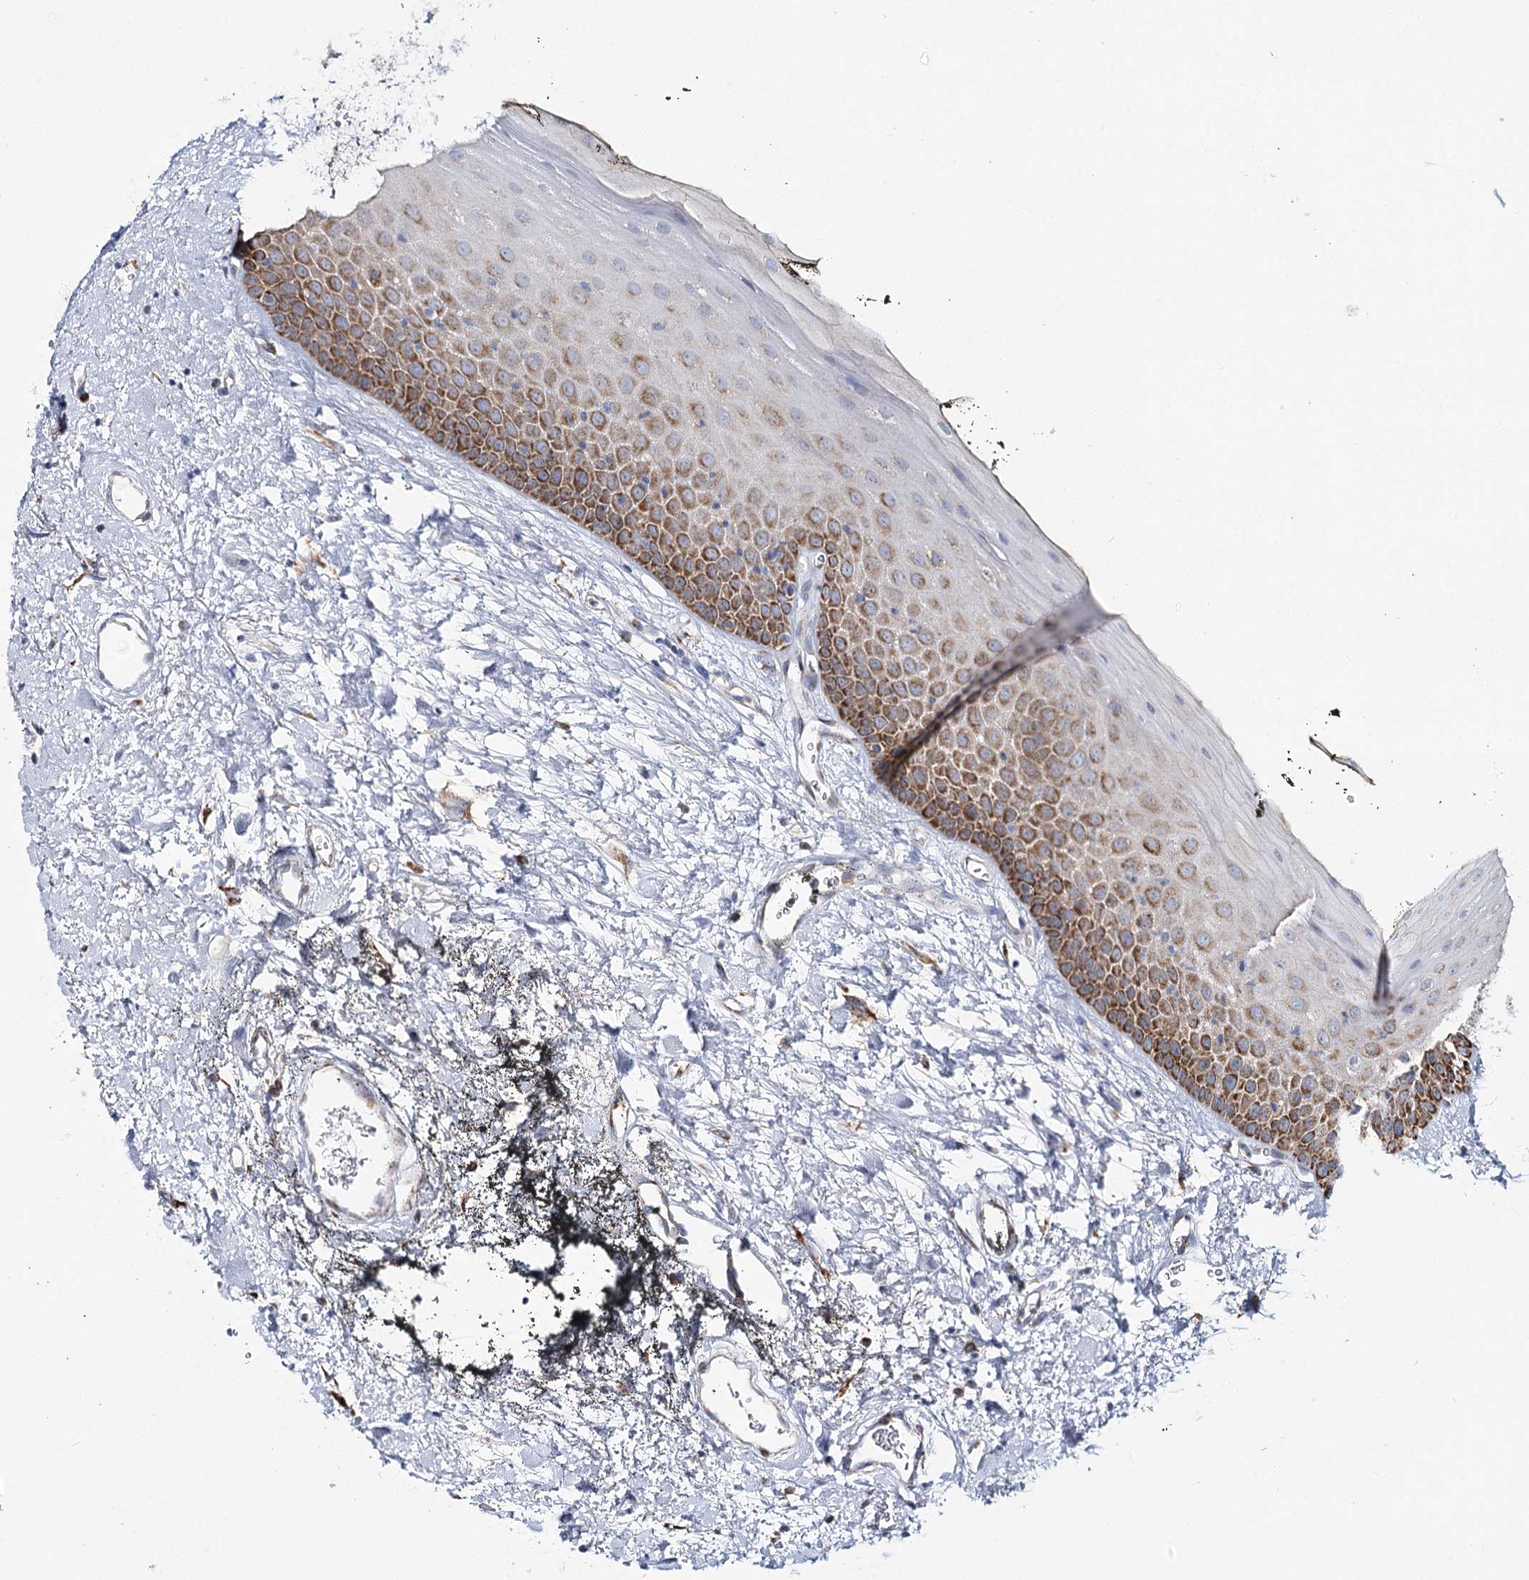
{"staining": {"intensity": "moderate", "quantity": ">75%", "location": "cytoplasmic/membranous"}, "tissue": "oral mucosa", "cell_type": "Squamous epithelial cells", "image_type": "normal", "snomed": [{"axis": "morphology", "description": "Normal tissue, NOS"}, {"axis": "topography", "description": "Oral tissue"}], "caption": "Protein analysis of normal oral mucosa shows moderate cytoplasmic/membranous positivity in approximately >75% of squamous epithelial cells. The staining was performed using DAB to visualize the protein expression in brown, while the nuclei were stained in blue with hematoxylin (Magnification: 20x).", "gene": "THUMPD3", "patient": {"sex": "male", "age": 74}}